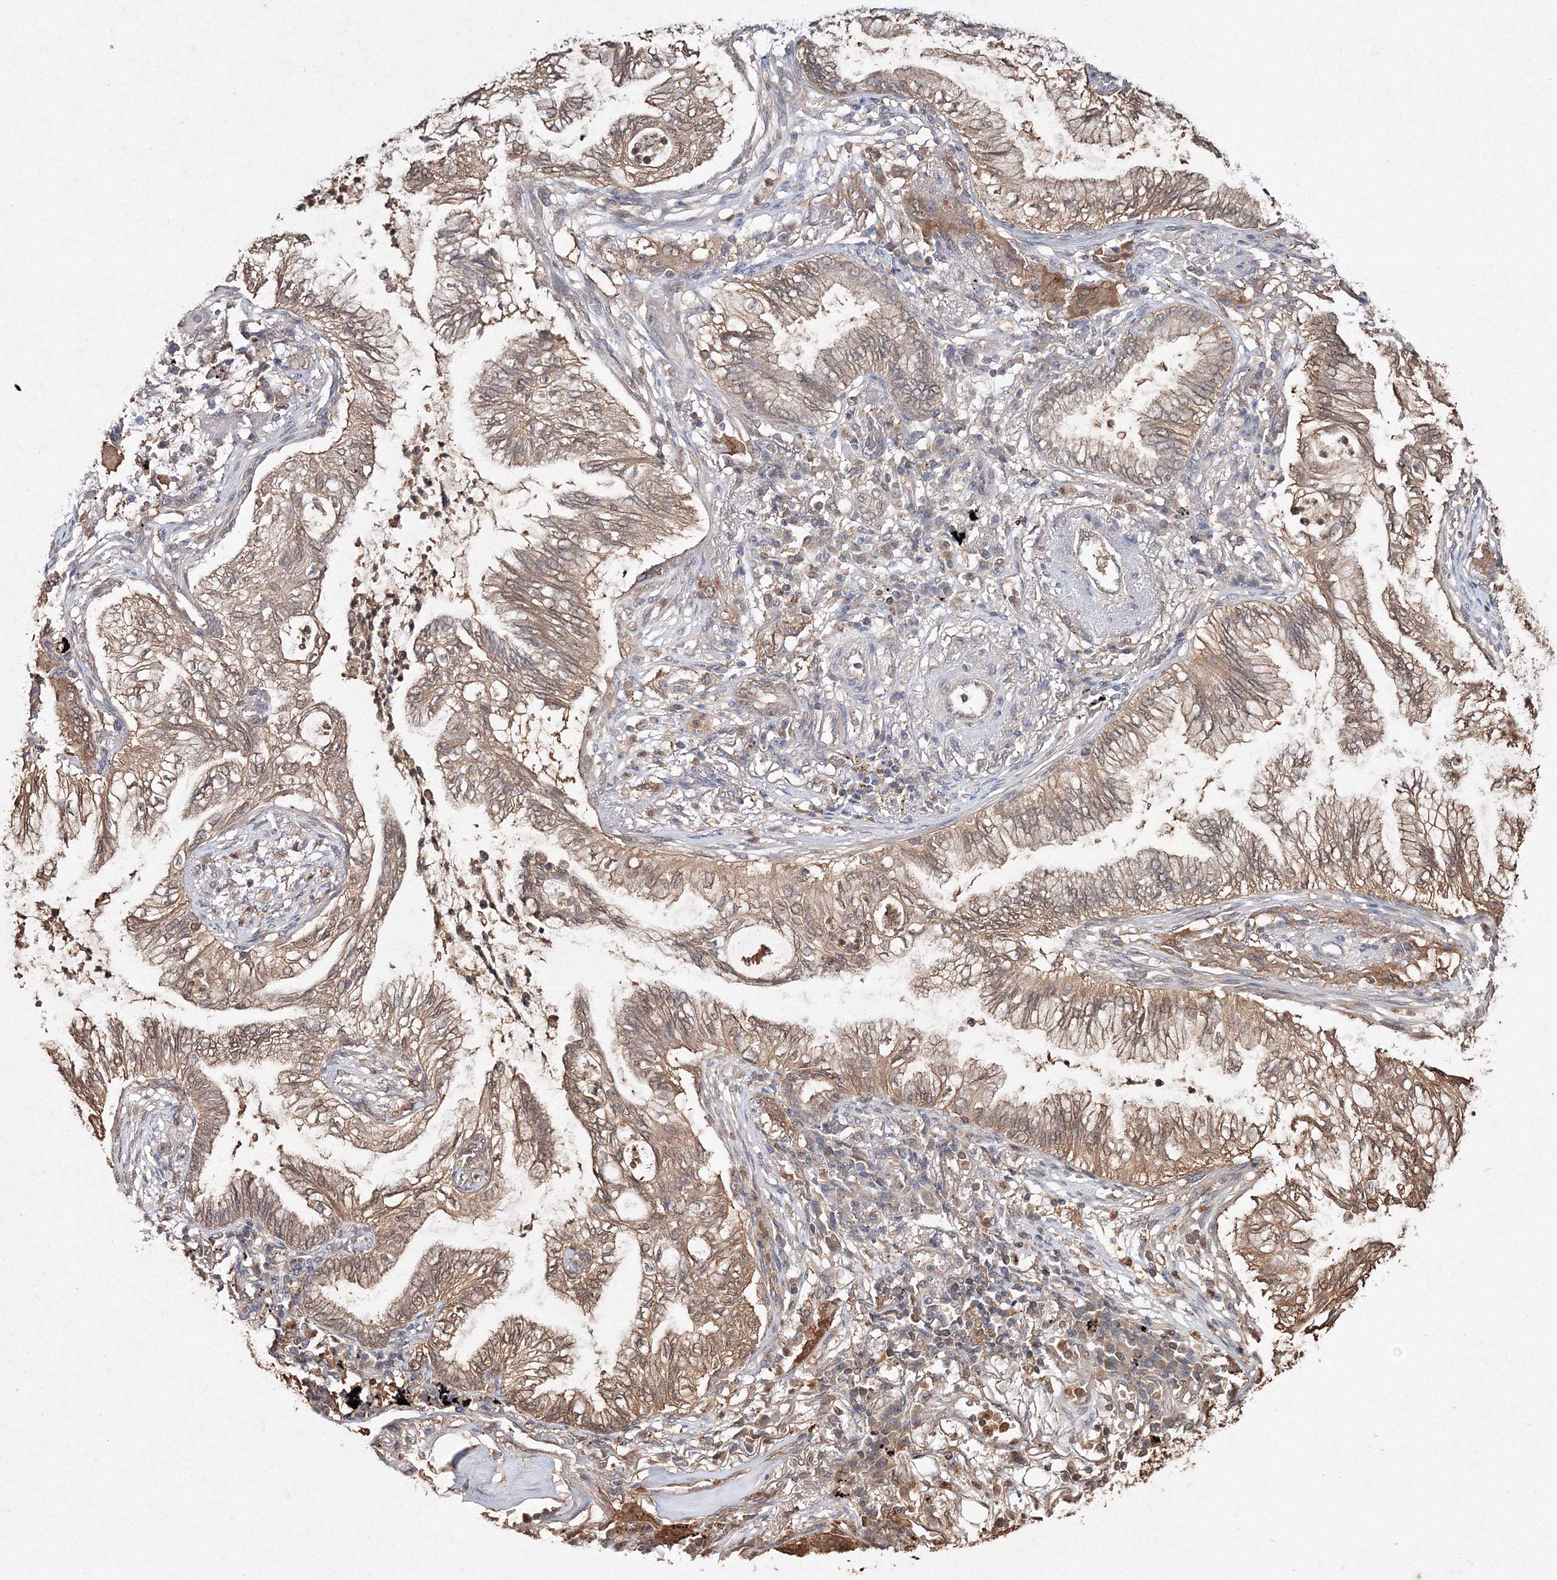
{"staining": {"intensity": "moderate", "quantity": ">75%", "location": "cytoplasmic/membranous"}, "tissue": "lung cancer", "cell_type": "Tumor cells", "image_type": "cancer", "snomed": [{"axis": "morphology", "description": "Normal tissue, NOS"}, {"axis": "morphology", "description": "Adenocarcinoma, NOS"}, {"axis": "topography", "description": "Bronchus"}, {"axis": "topography", "description": "Lung"}], "caption": "The immunohistochemical stain shows moderate cytoplasmic/membranous staining in tumor cells of lung cancer (adenocarcinoma) tissue.", "gene": "S100A11", "patient": {"sex": "female", "age": 70}}